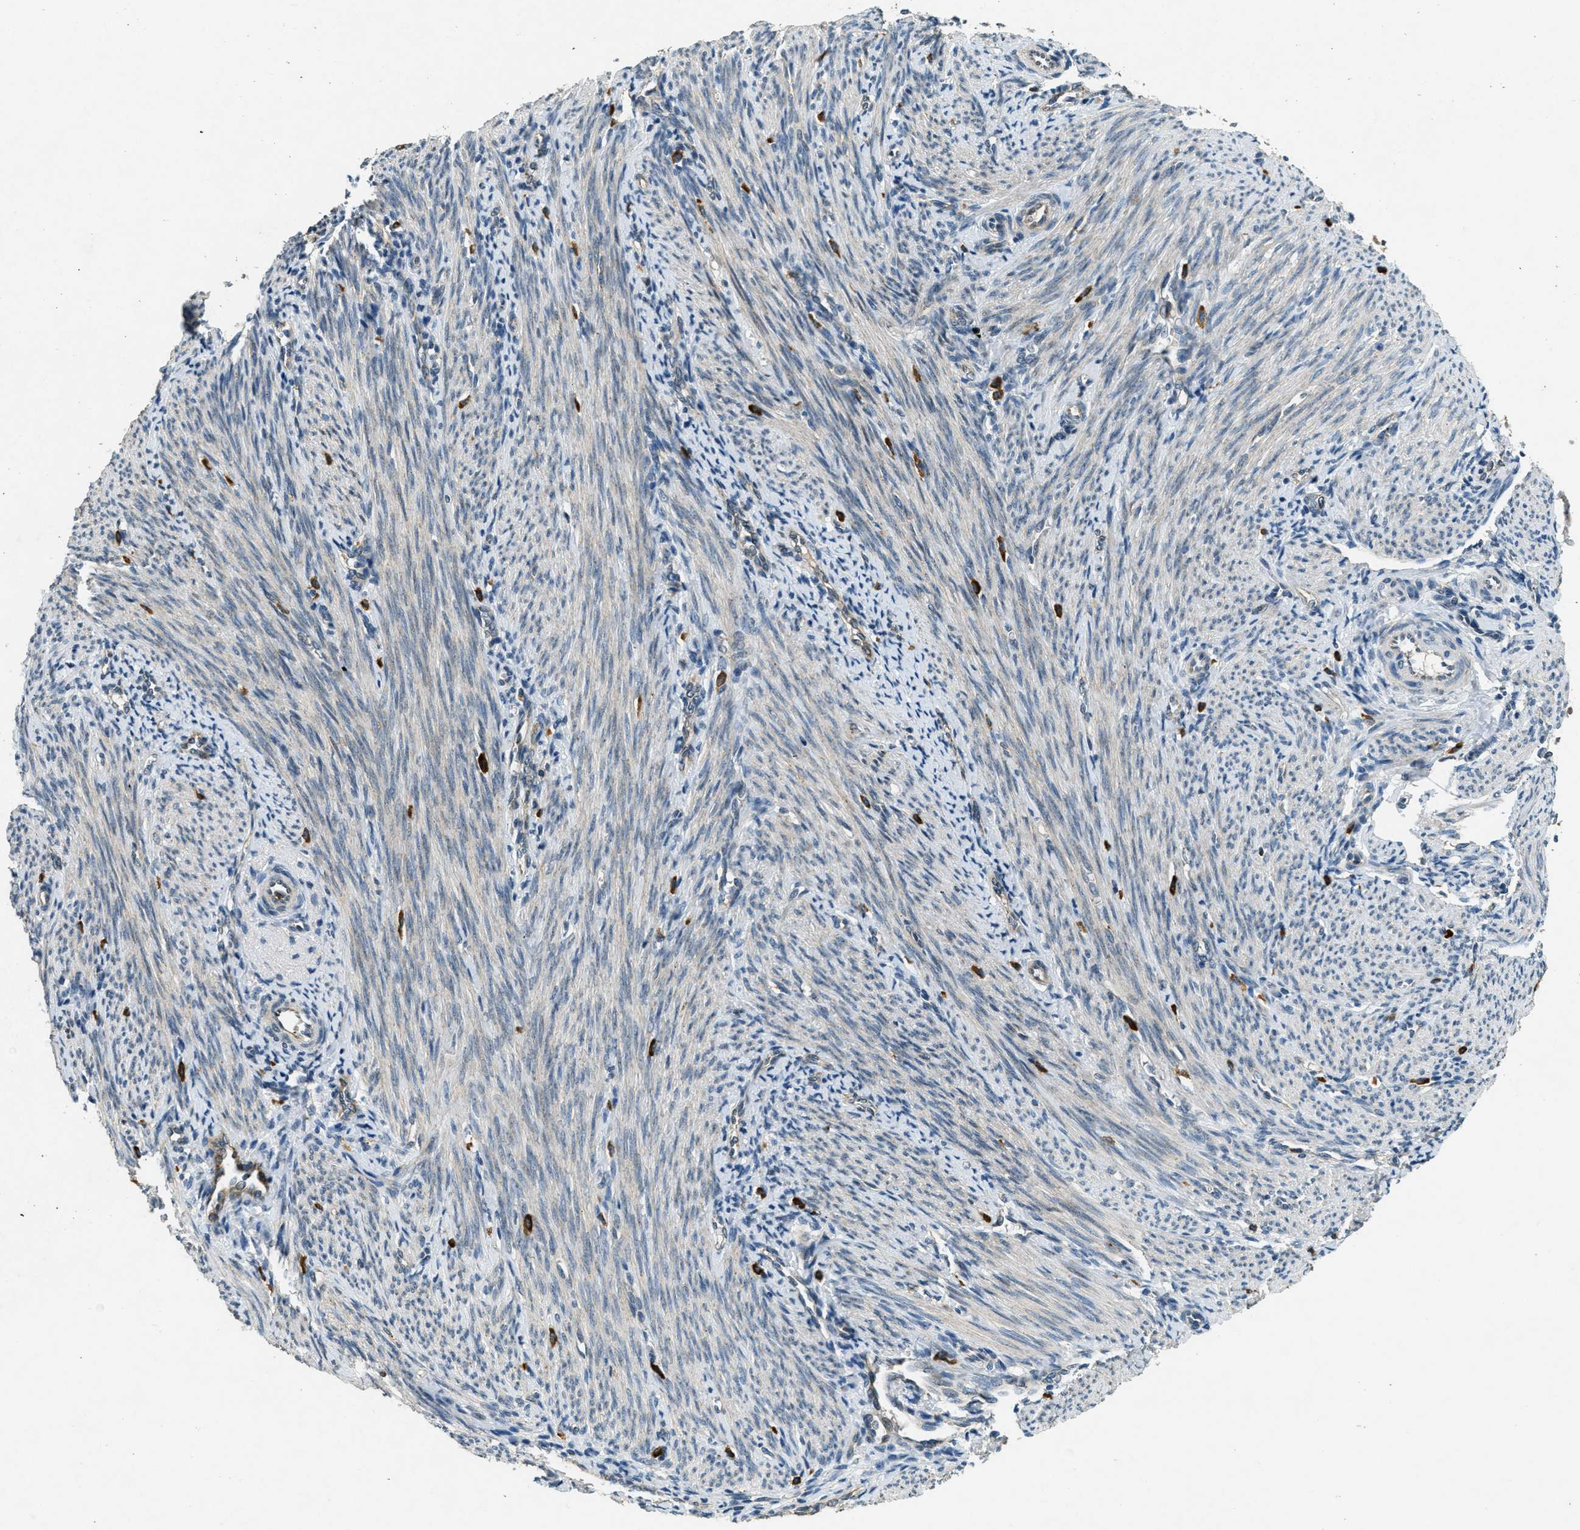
{"staining": {"intensity": "negative", "quantity": "none", "location": "none"}, "tissue": "endometrium", "cell_type": "Cells in endometrial stroma", "image_type": "normal", "snomed": [{"axis": "morphology", "description": "Normal tissue, NOS"}, {"axis": "topography", "description": "Uterus"}, {"axis": "topography", "description": "Endometrium"}], "caption": "DAB immunohistochemical staining of unremarkable human endometrium displays no significant staining in cells in endometrial stroma. The staining is performed using DAB (3,3'-diaminobenzidine) brown chromogen with nuclei counter-stained in using hematoxylin.", "gene": "RAB3D", "patient": {"sex": "female", "age": 33}}